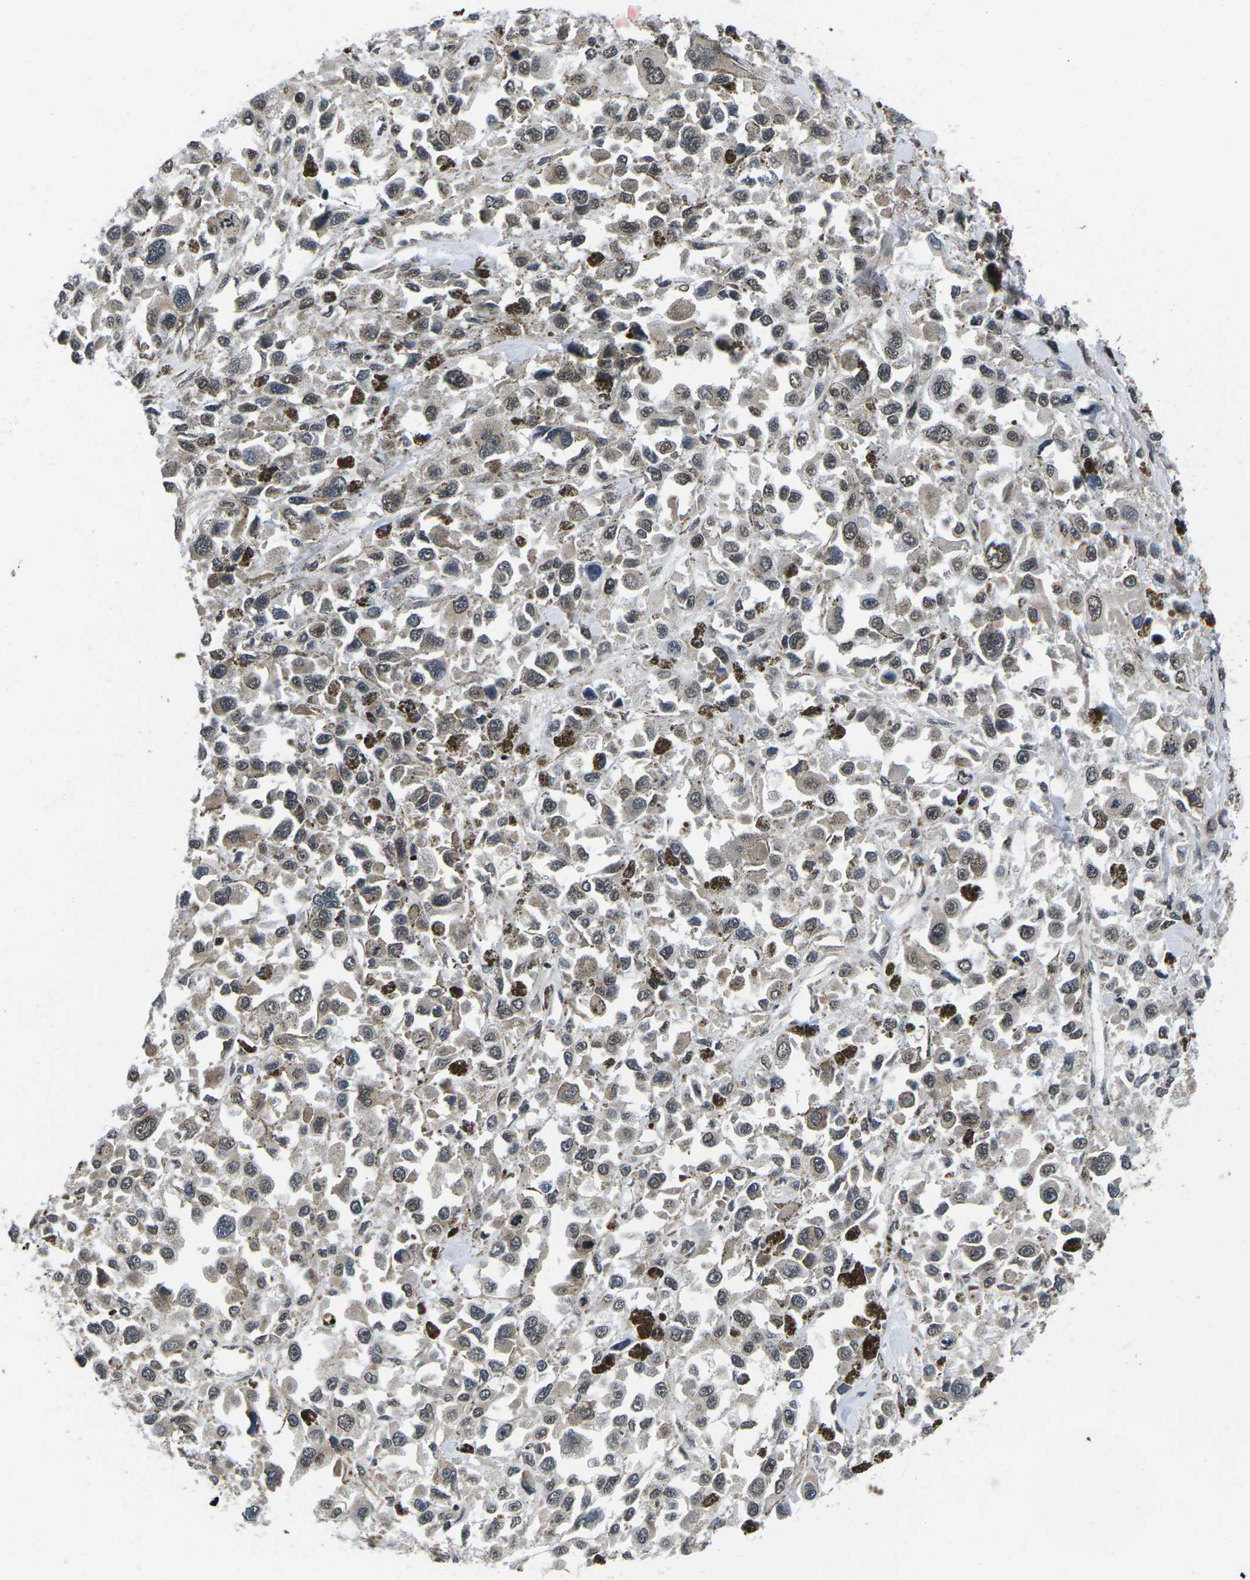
{"staining": {"intensity": "moderate", "quantity": ">75%", "location": "nuclear"}, "tissue": "melanoma", "cell_type": "Tumor cells", "image_type": "cancer", "snomed": [{"axis": "morphology", "description": "Malignant melanoma, Metastatic site"}, {"axis": "topography", "description": "Lymph node"}], "caption": "Immunohistochemical staining of malignant melanoma (metastatic site) displays medium levels of moderate nuclear protein staining in approximately >75% of tumor cells. Using DAB (brown) and hematoxylin (blue) stains, captured at high magnification using brightfield microscopy.", "gene": "CCNE1", "patient": {"sex": "male", "age": 59}}